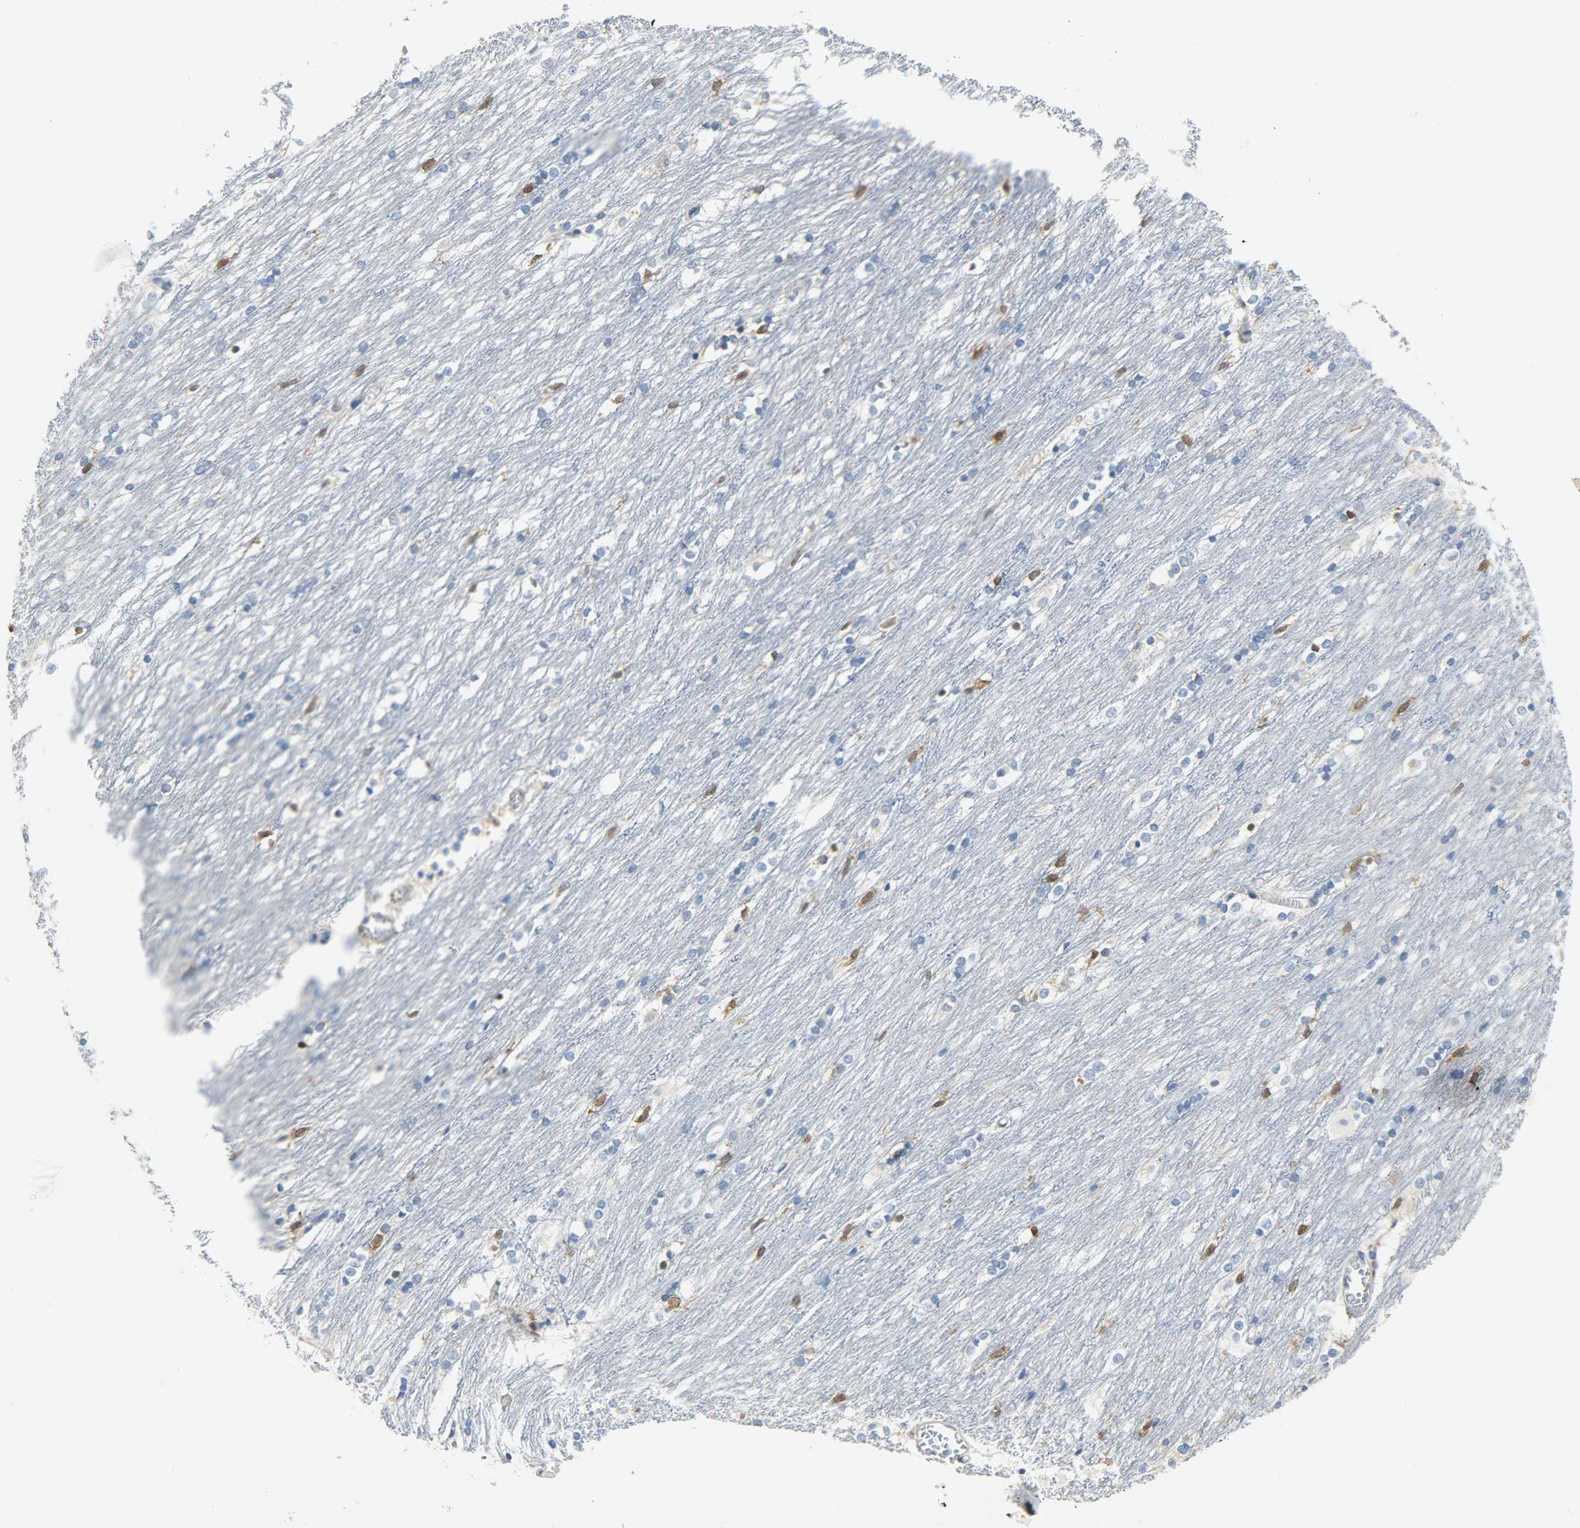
{"staining": {"intensity": "moderate", "quantity": "<25%", "location": "nuclear"}, "tissue": "caudate", "cell_type": "Glial cells", "image_type": "normal", "snomed": [{"axis": "morphology", "description": "Normal tissue, NOS"}, {"axis": "topography", "description": "Lateral ventricle wall"}], "caption": "Immunohistochemistry of benign caudate exhibits low levels of moderate nuclear staining in about <25% of glial cells.", "gene": "EIF4EBP1", "patient": {"sex": "female", "age": 19}}